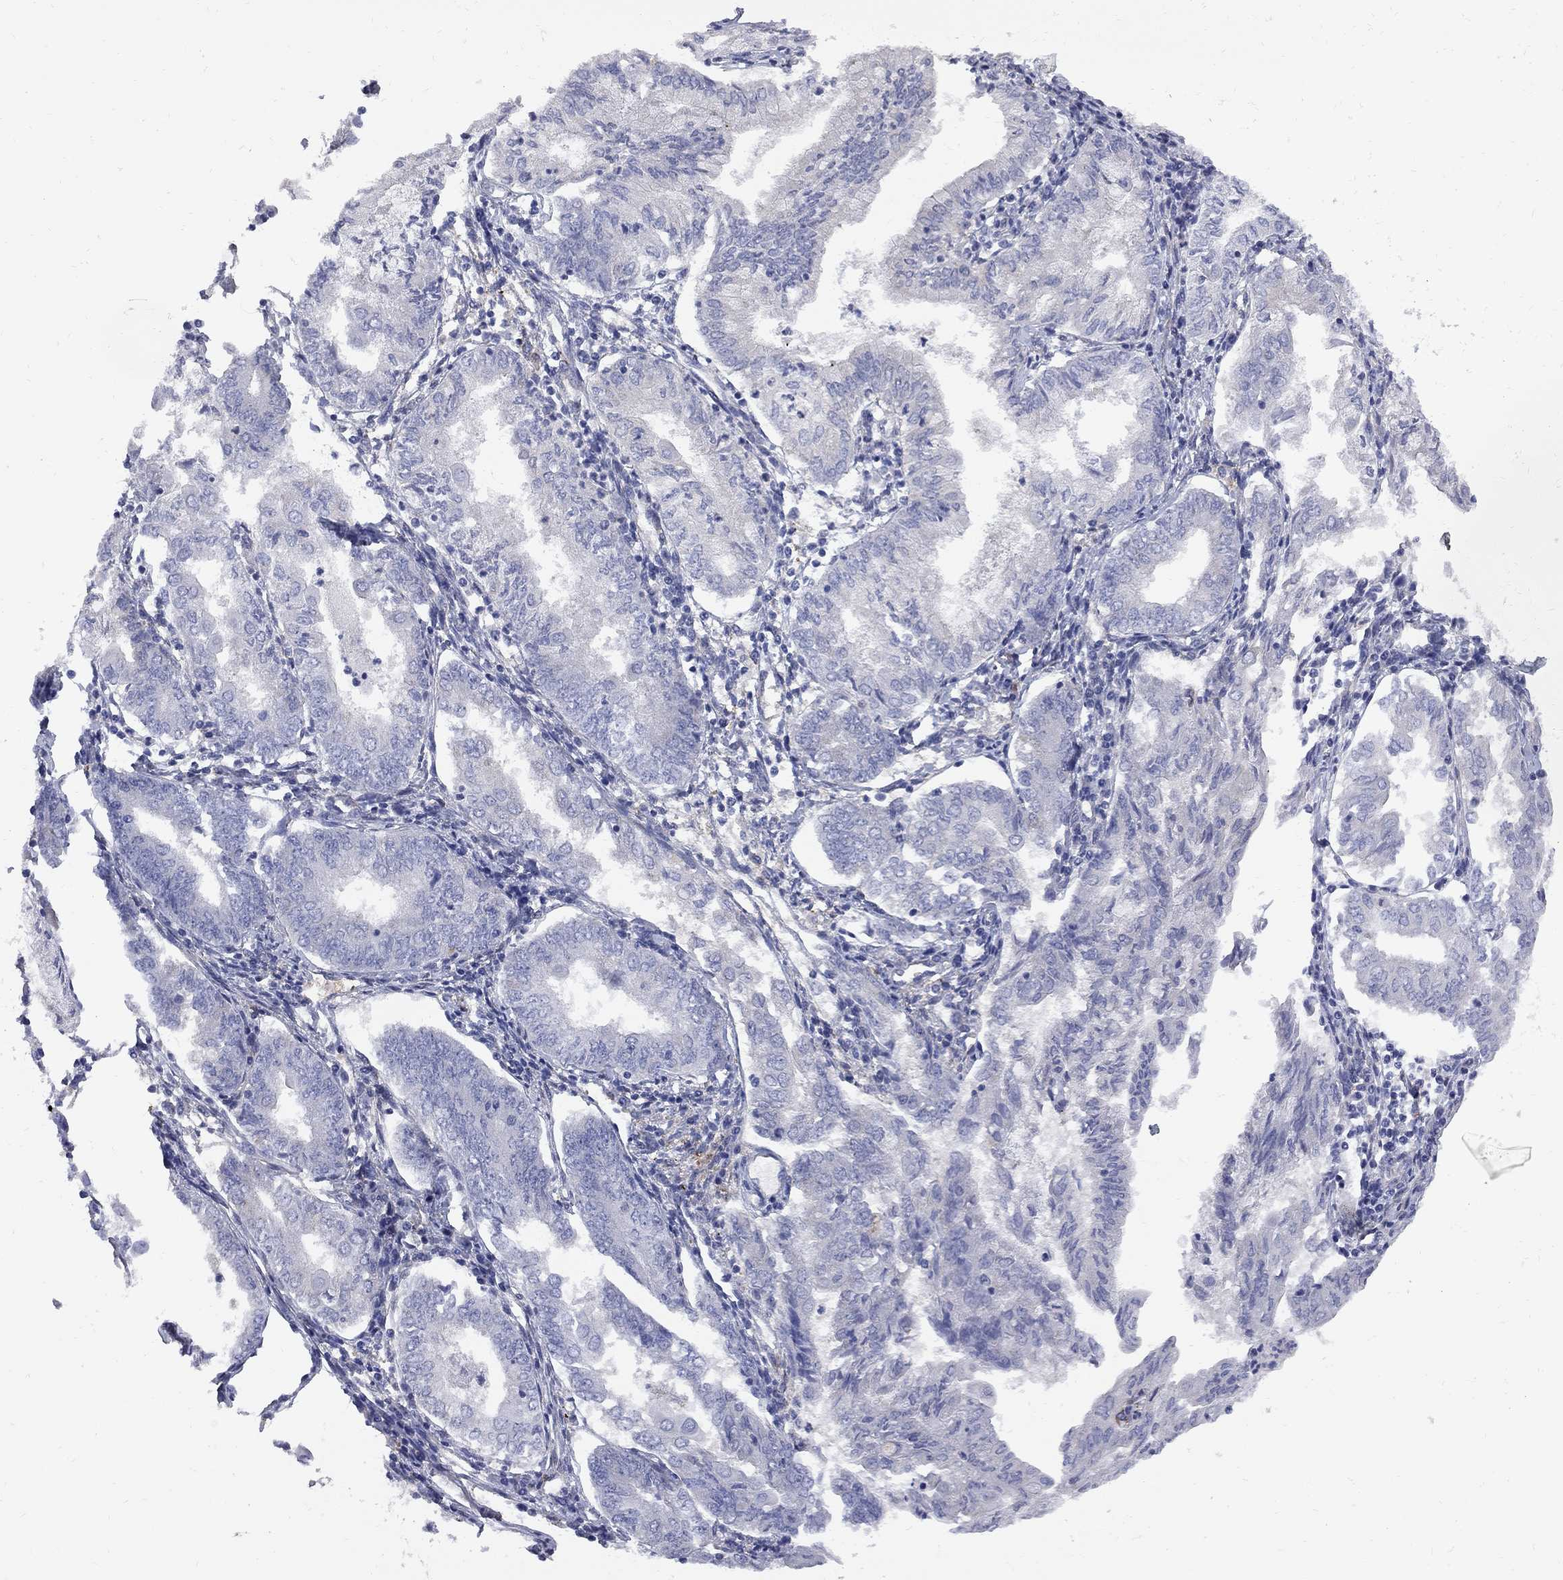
{"staining": {"intensity": "negative", "quantity": "none", "location": "none"}, "tissue": "endometrial cancer", "cell_type": "Tumor cells", "image_type": "cancer", "snomed": [{"axis": "morphology", "description": "Adenocarcinoma, NOS"}, {"axis": "topography", "description": "Endometrium"}], "caption": "Immunohistochemical staining of endometrial cancer (adenocarcinoma) reveals no significant positivity in tumor cells. Nuclei are stained in blue.", "gene": "MTHFR", "patient": {"sex": "female", "age": 68}}